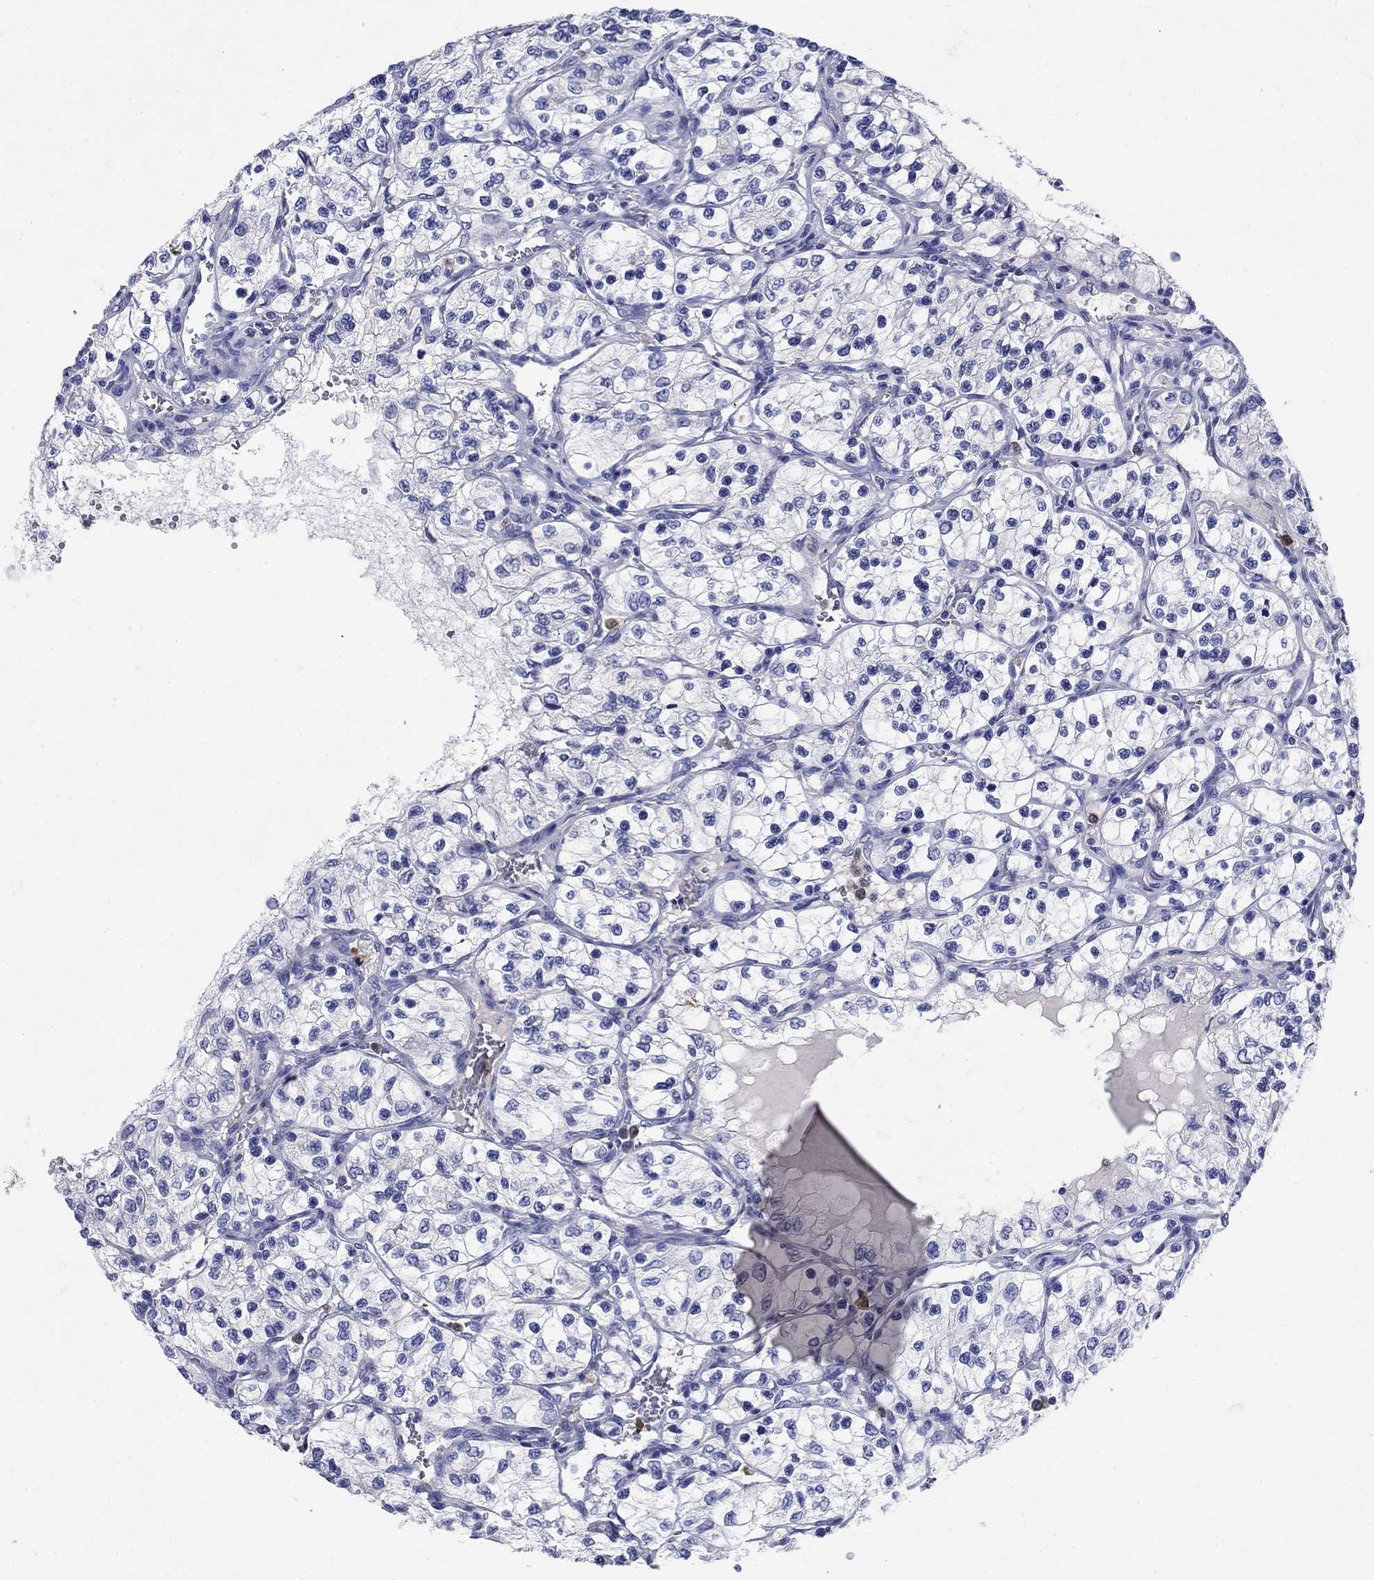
{"staining": {"intensity": "negative", "quantity": "none", "location": "none"}, "tissue": "renal cancer", "cell_type": "Tumor cells", "image_type": "cancer", "snomed": [{"axis": "morphology", "description": "Adenocarcinoma, NOS"}, {"axis": "topography", "description": "Kidney"}], "caption": "The histopathology image displays no staining of tumor cells in renal cancer.", "gene": "TFR2", "patient": {"sex": "female", "age": 69}}